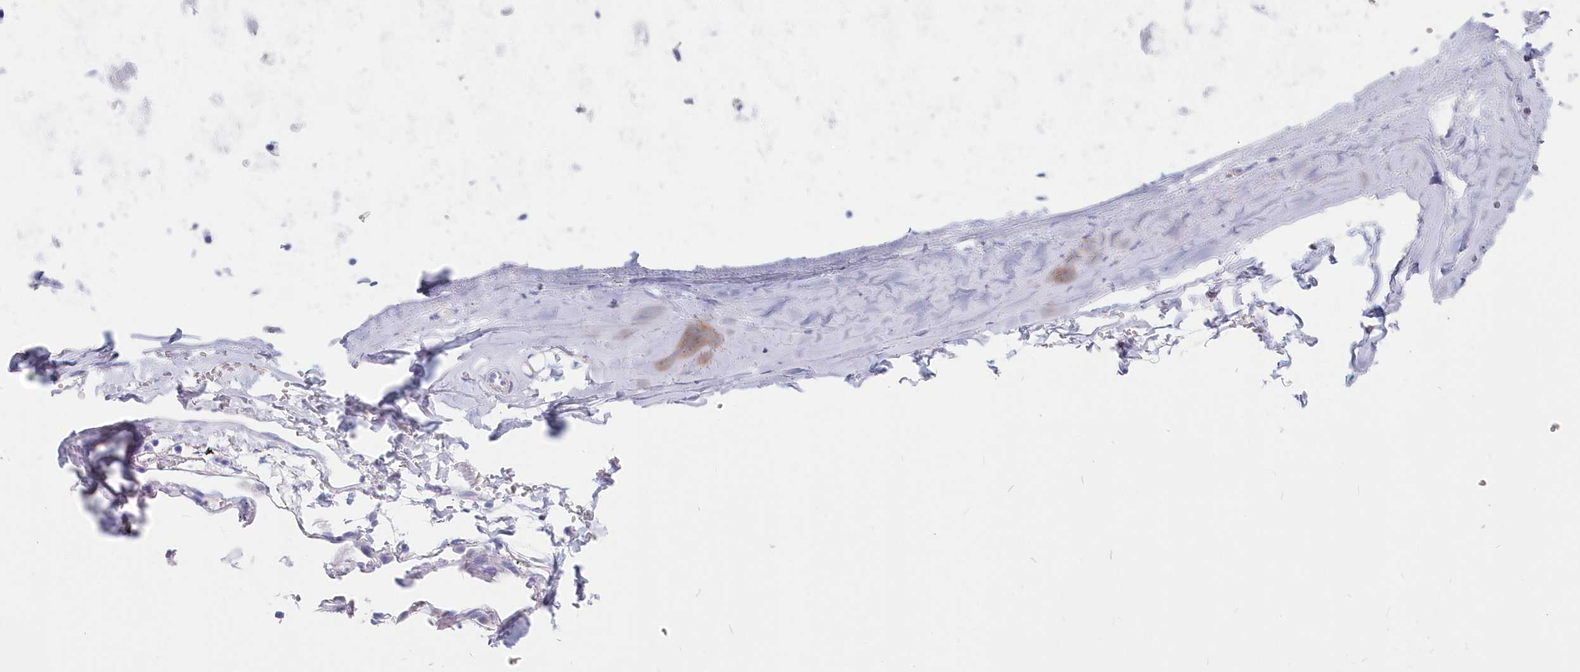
{"staining": {"intensity": "negative", "quantity": "none", "location": "none"}, "tissue": "adipose tissue", "cell_type": "Adipocytes", "image_type": "normal", "snomed": [{"axis": "morphology", "description": "Normal tissue, NOS"}, {"axis": "topography", "description": "Lymph node"}, {"axis": "topography", "description": "Bronchus"}], "caption": "High power microscopy photomicrograph of an immunohistochemistry (IHC) image of benign adipose tissue, revealing no significant positivity in adipocytes.", "gene": "CSNK1G2", "patient": {"sex": "male", "age": 63}}